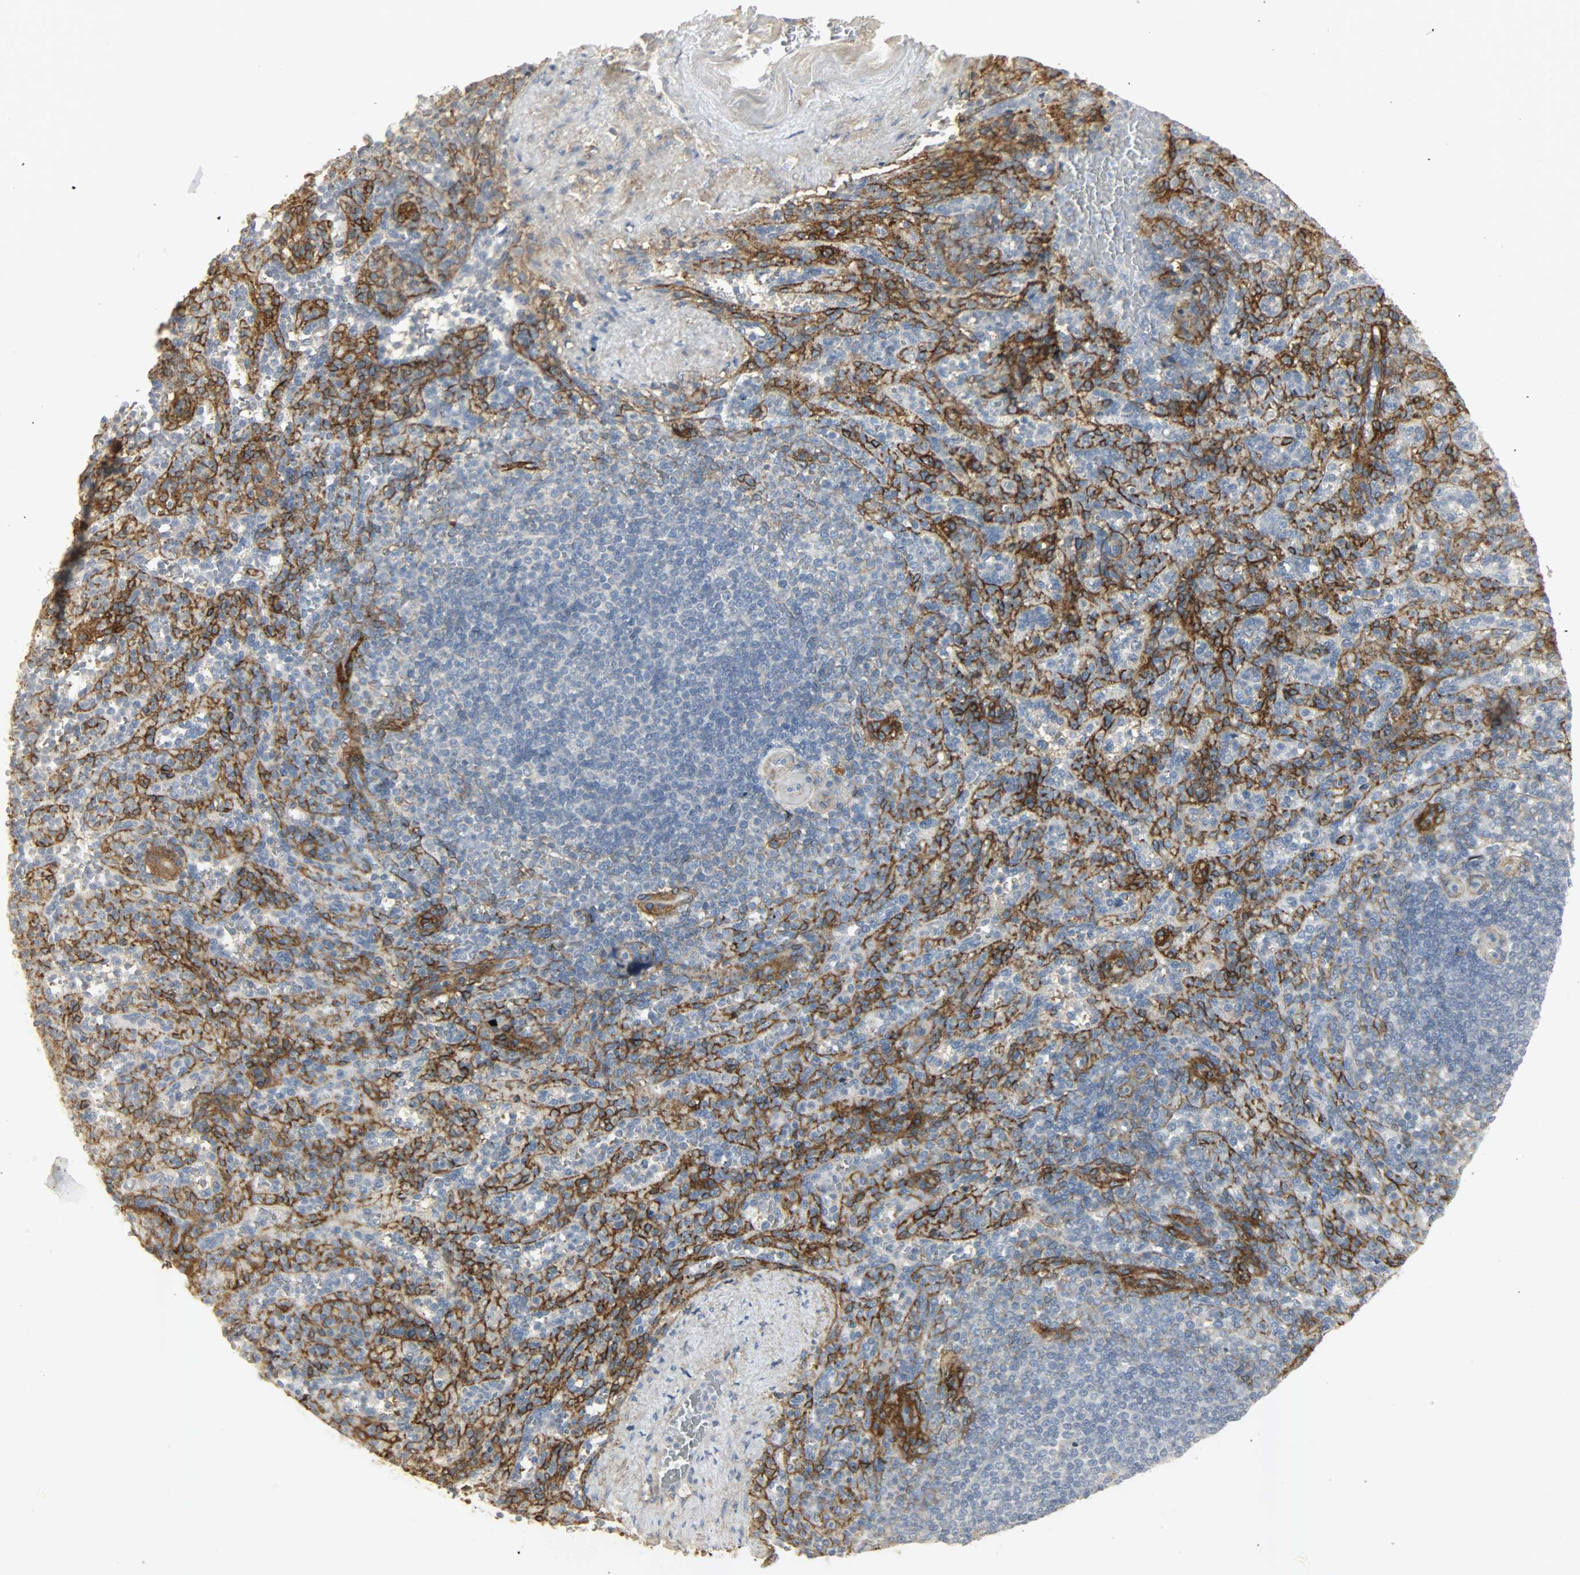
{"staining": {"intensity": "moderate", "quantity": "25%-75%", "location": "cytoplasmic/membranous"}, "tissue": "spleen", "cell_type": "Cells in red pulp", "image_type": "normal", "snomed": [{"axis": "morphology", "description": "Normal tissue, NOS"}, {"axis": "topography", "description": "Spleen"}], "caption": "Brown immunohistochemical staining in benign spleen exhibits moderate cytoplasmic/membranous positivity in approximately 25%-75% of cells in red pulp. Using DAB (3,3'-diaminobenzidine) (brown) and hematoxylin (blue) stains, captured at high magnification using brightfield microscopy.", "gene": "ENPEP", "patient": {"sex": "female", "age": 74}}